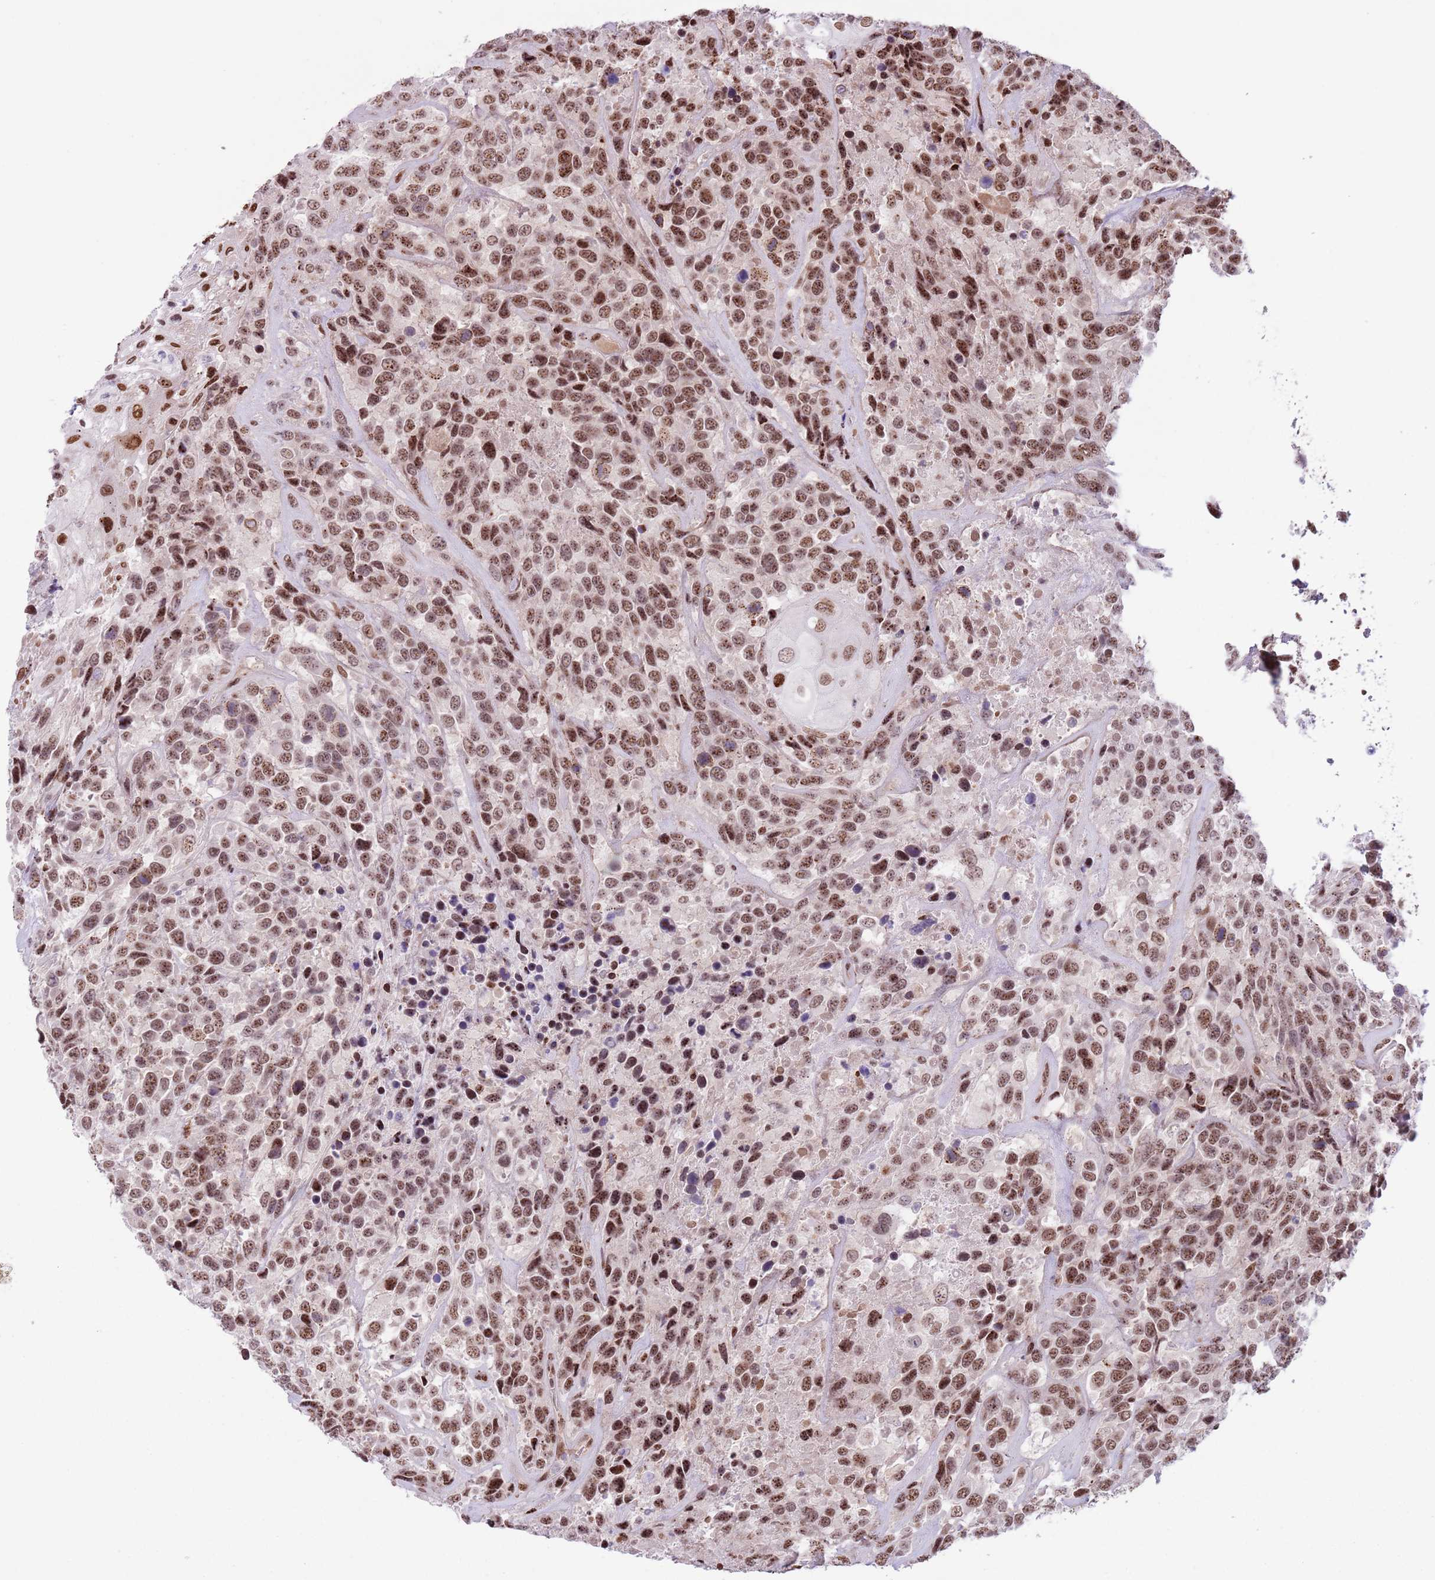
{"staining": {"intensity": "moderate", "quantity": ">75%", "location": "nuclear"}, "tissue": "urothelial cancer", "cell_type": "Tumor cells", "image_type": "cancer", "snomed": [{"axis": "morphology", "description": "Urothelial carcinoma, High grade"}, {"axis": "topography", "description": "Urinary bladder"}], "caption": "Immunohistochemistry (IHC) of urothelial carcinoma (high-grade) displays medium levels of moderate nuclear staining in approximately >75% of tumor cells. Immunohistochemistry (IHC) stains the protein of interest in brown and the nuclei are stained blue.", "gene": "SIPA1L3", "patient": {"sex": "female", "age": 70}}